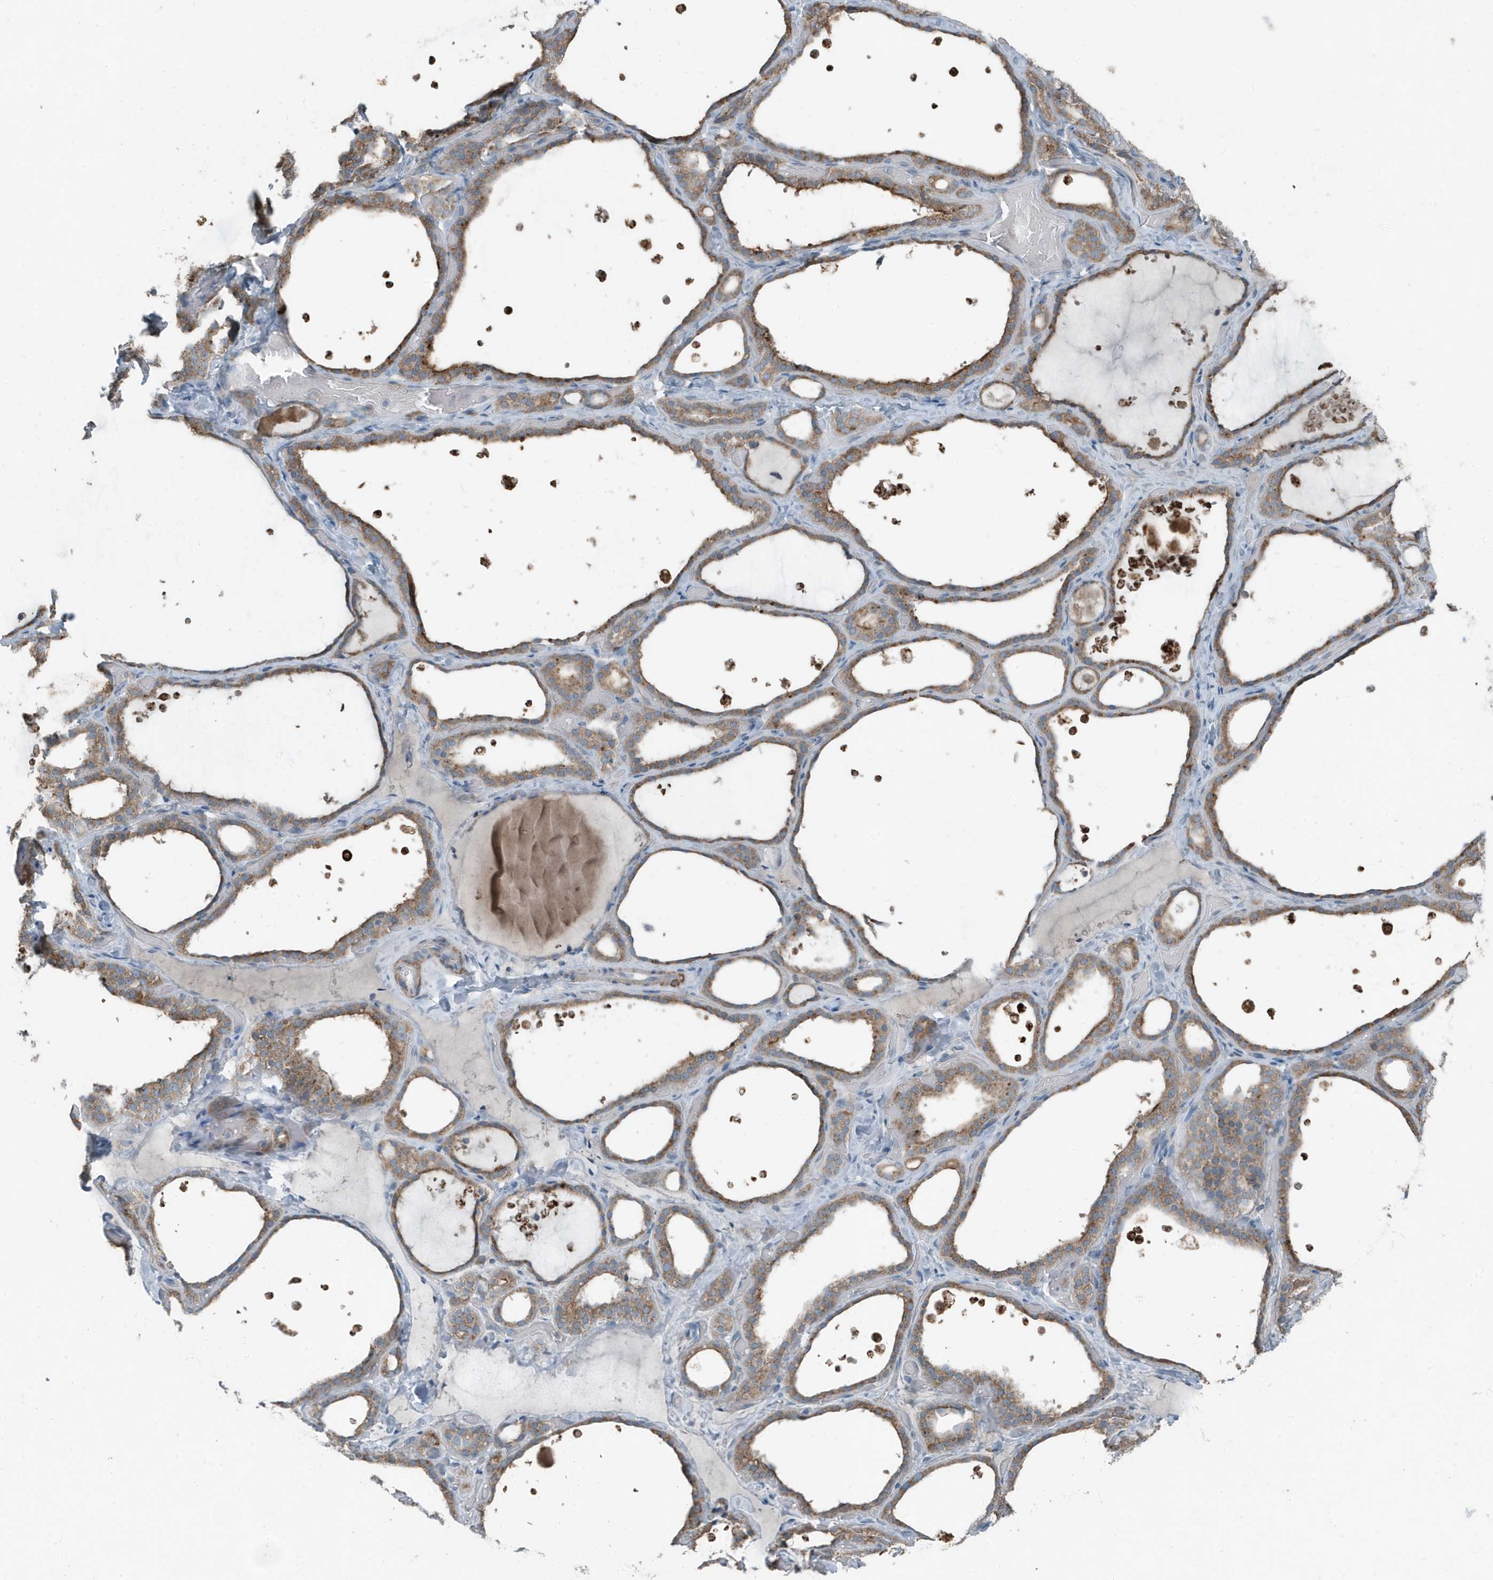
{"staining": {"intensity": "moderate", "quantity": ">75%", "location": "cytoplasmic/membranous"}, "tissue": "thyroid gland", "cell_type": "Glandular cells", "image_type": "normal", "snomed": [{"axis": "morphology", "description": "Normal tissue, NOS"}, {"axis": "topography", "description": "Thyroid gland"}], "caption": "Protein staining of unremarkable thyroid gland reveals moderate cytoplasmic/membranous expression in about >75% of glandular cells.", "gene": "MT", "patient": {"sex": "female", "age": 44}}